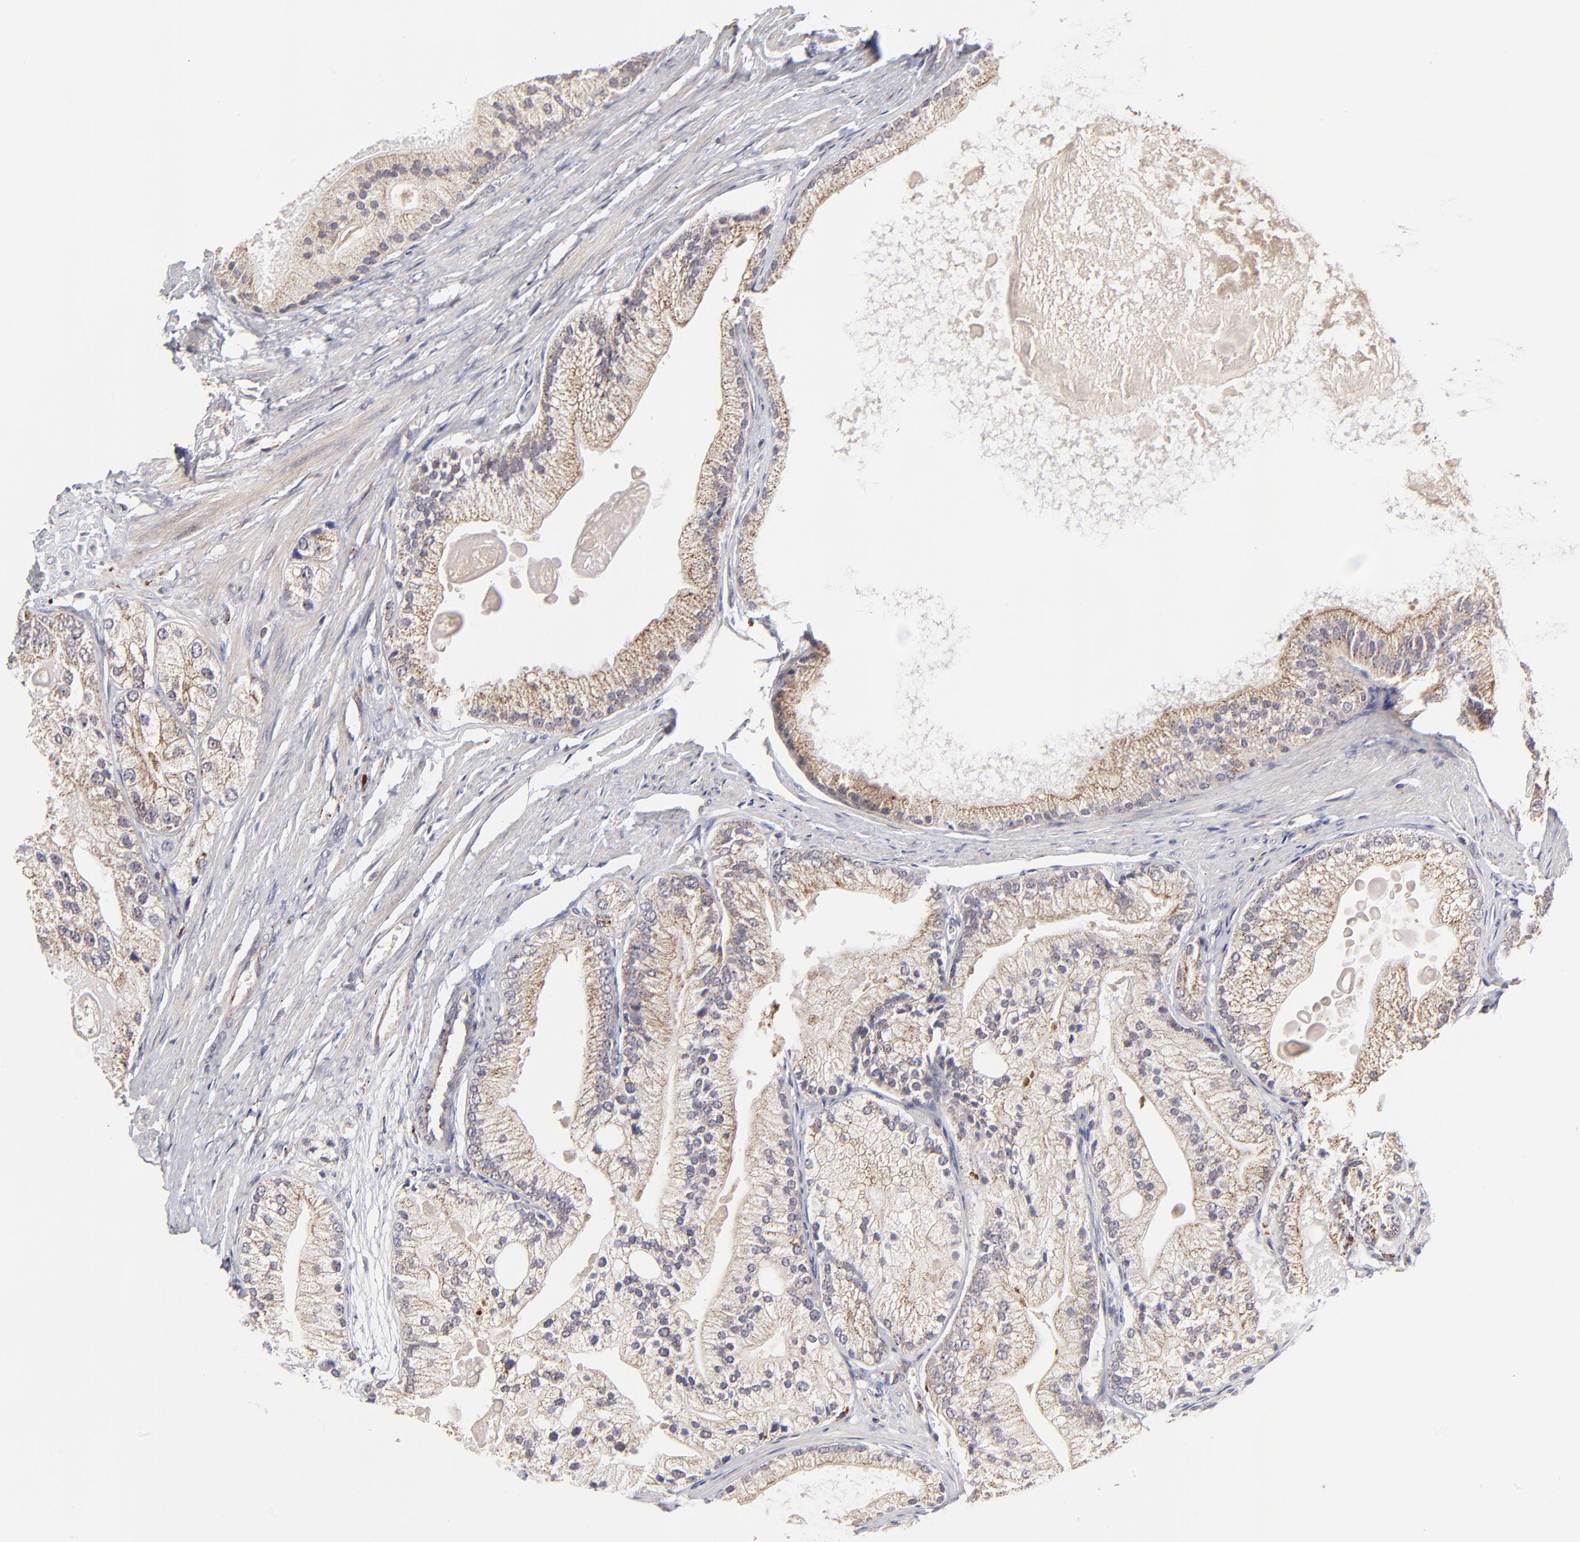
{"staining": {"intensity": "weak", "quantity": ">75%", "location": "cytoplasmic/membranous"}, "tissue": "prostate cancer", "cell_type": "Tumor cells", "image_type": "cancer", "snomed": [{"axis": "morphology", "description": "Adenocarcinoma, Low grade"}, {"axis": "topography", "description": "Prostate"}], "caption": "There is low levels of weak cytoplasmic/membranous staining in tumor cells of low-grade adenocarcinoma (prostate), as demonstrated by immunohistochemical staining (brown color).", "gene": "MAP2K7", "patient": {"sex": "male", "age": 69}}